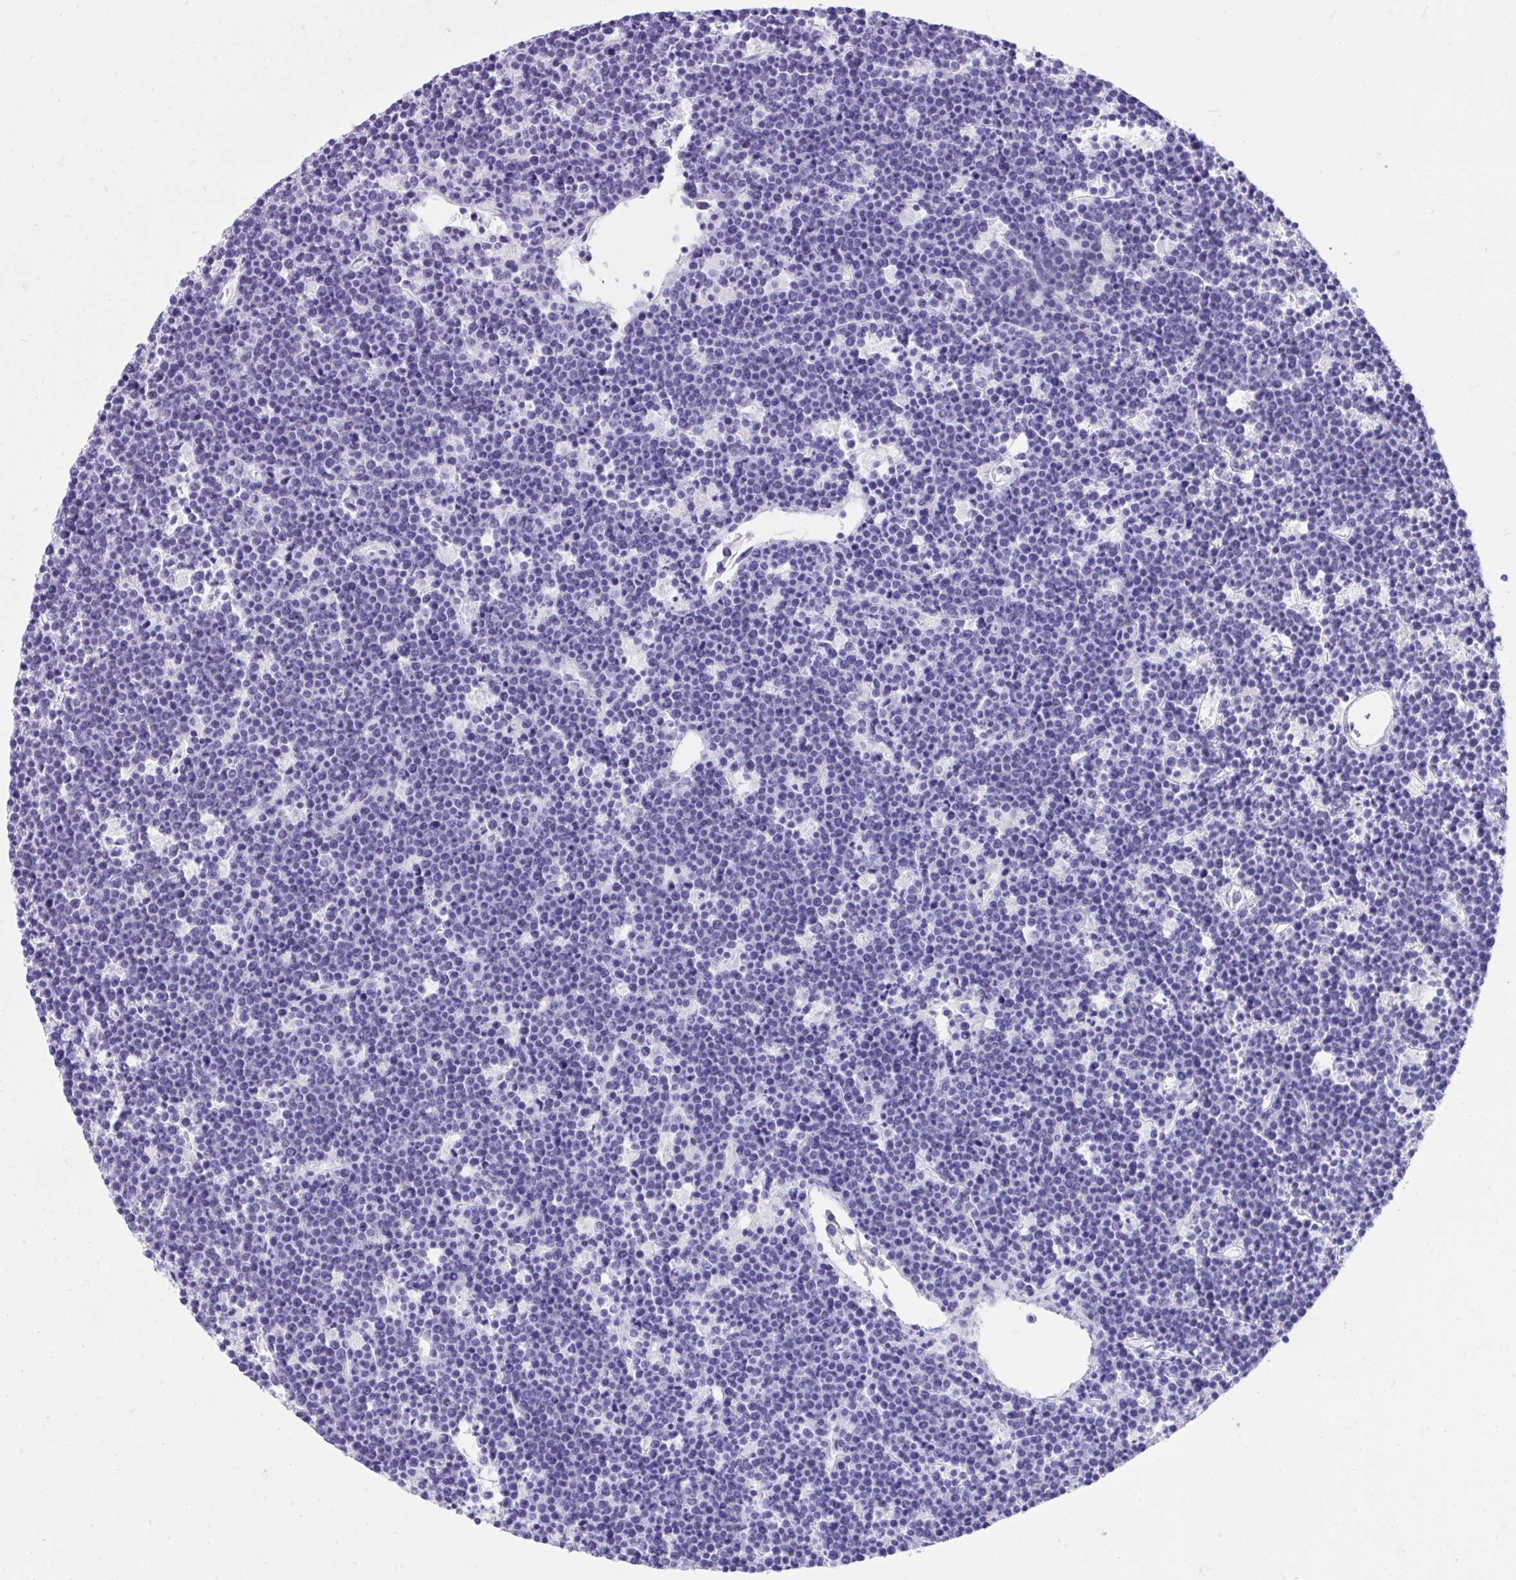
{"staining": {"intensity": "negative", "quantity": "none", "location": "none"}, "tissue": "lymphoma", "cell_type": "Tumor cells", "image_type": "cancer", "snomed": [{"axis": "morphology", "description": "Malignant lymphoma, non-Hodgkin's type, High grade"}, {"axis": "topography", "description": "Ovary"}], "caption": "A photomicrograph of high-grade malignant lymphoma, non-Hodgkin's type stained for a protein exhibits no brown staining in tumor cells.", "gene": "KCNN4", "patient": {"sex": "female", "age": 56}}